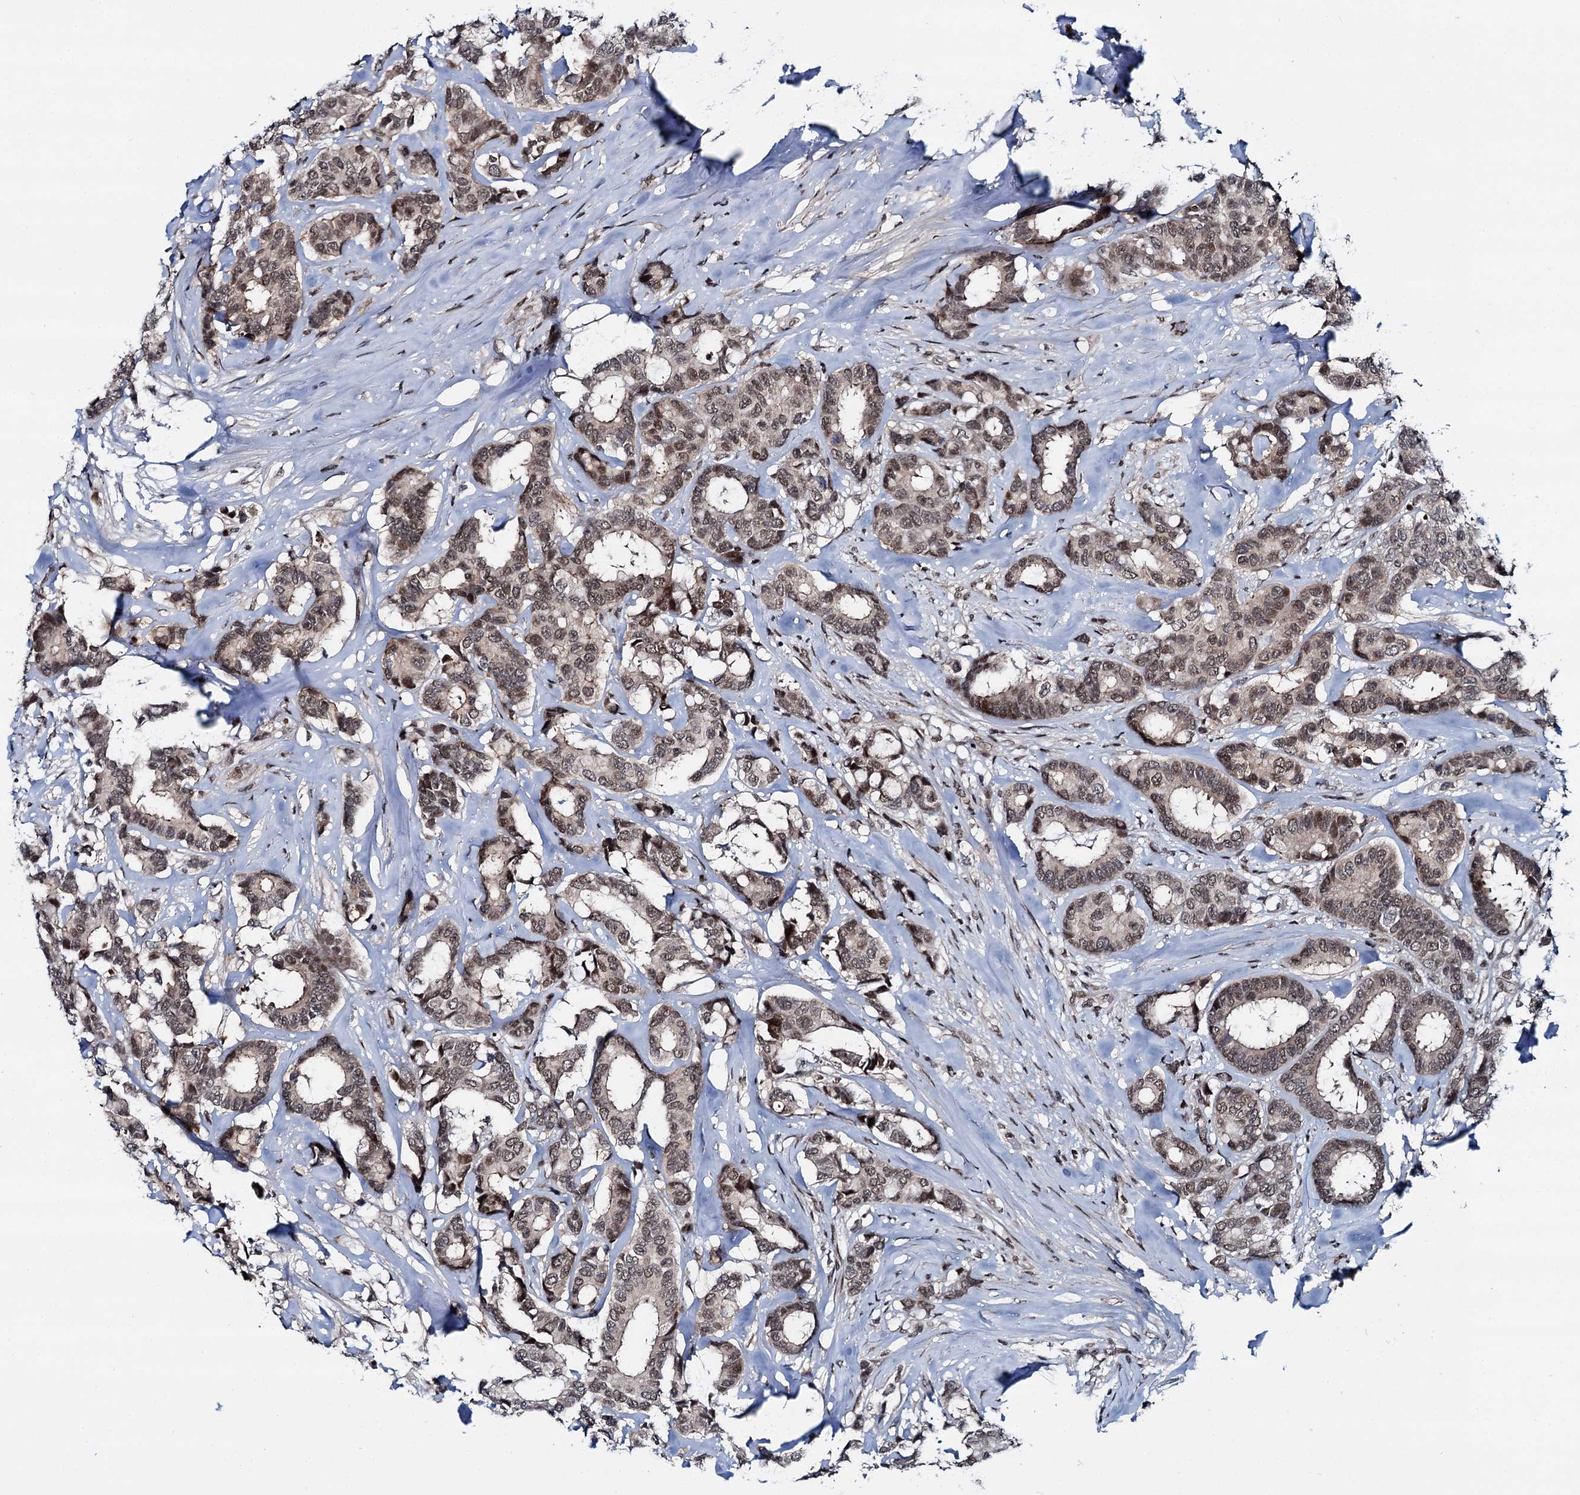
{"staining": {"intensity": "moderate", "quantity": ">75%", "location": "nuclear"}, "tissue": "breast cancer", "cell_type": "Tumor cells", "image_type": "cancer", "snomed": [{"axis": "morphology", "description": "Duct carcinoma"}, {"axis": "topography", "description": "Breast"}], "caption": "This image demonstrates breast infiltrating ductal carcinoma stained with immunohistochemistry (IHC) to label a protein in brown. The nuclear of tumor cells show moderate positivity for the protein. Nuclei are counter-stained blue.", "gene": "RUFY2", "patient": {"sex": "female", "age": 87}}